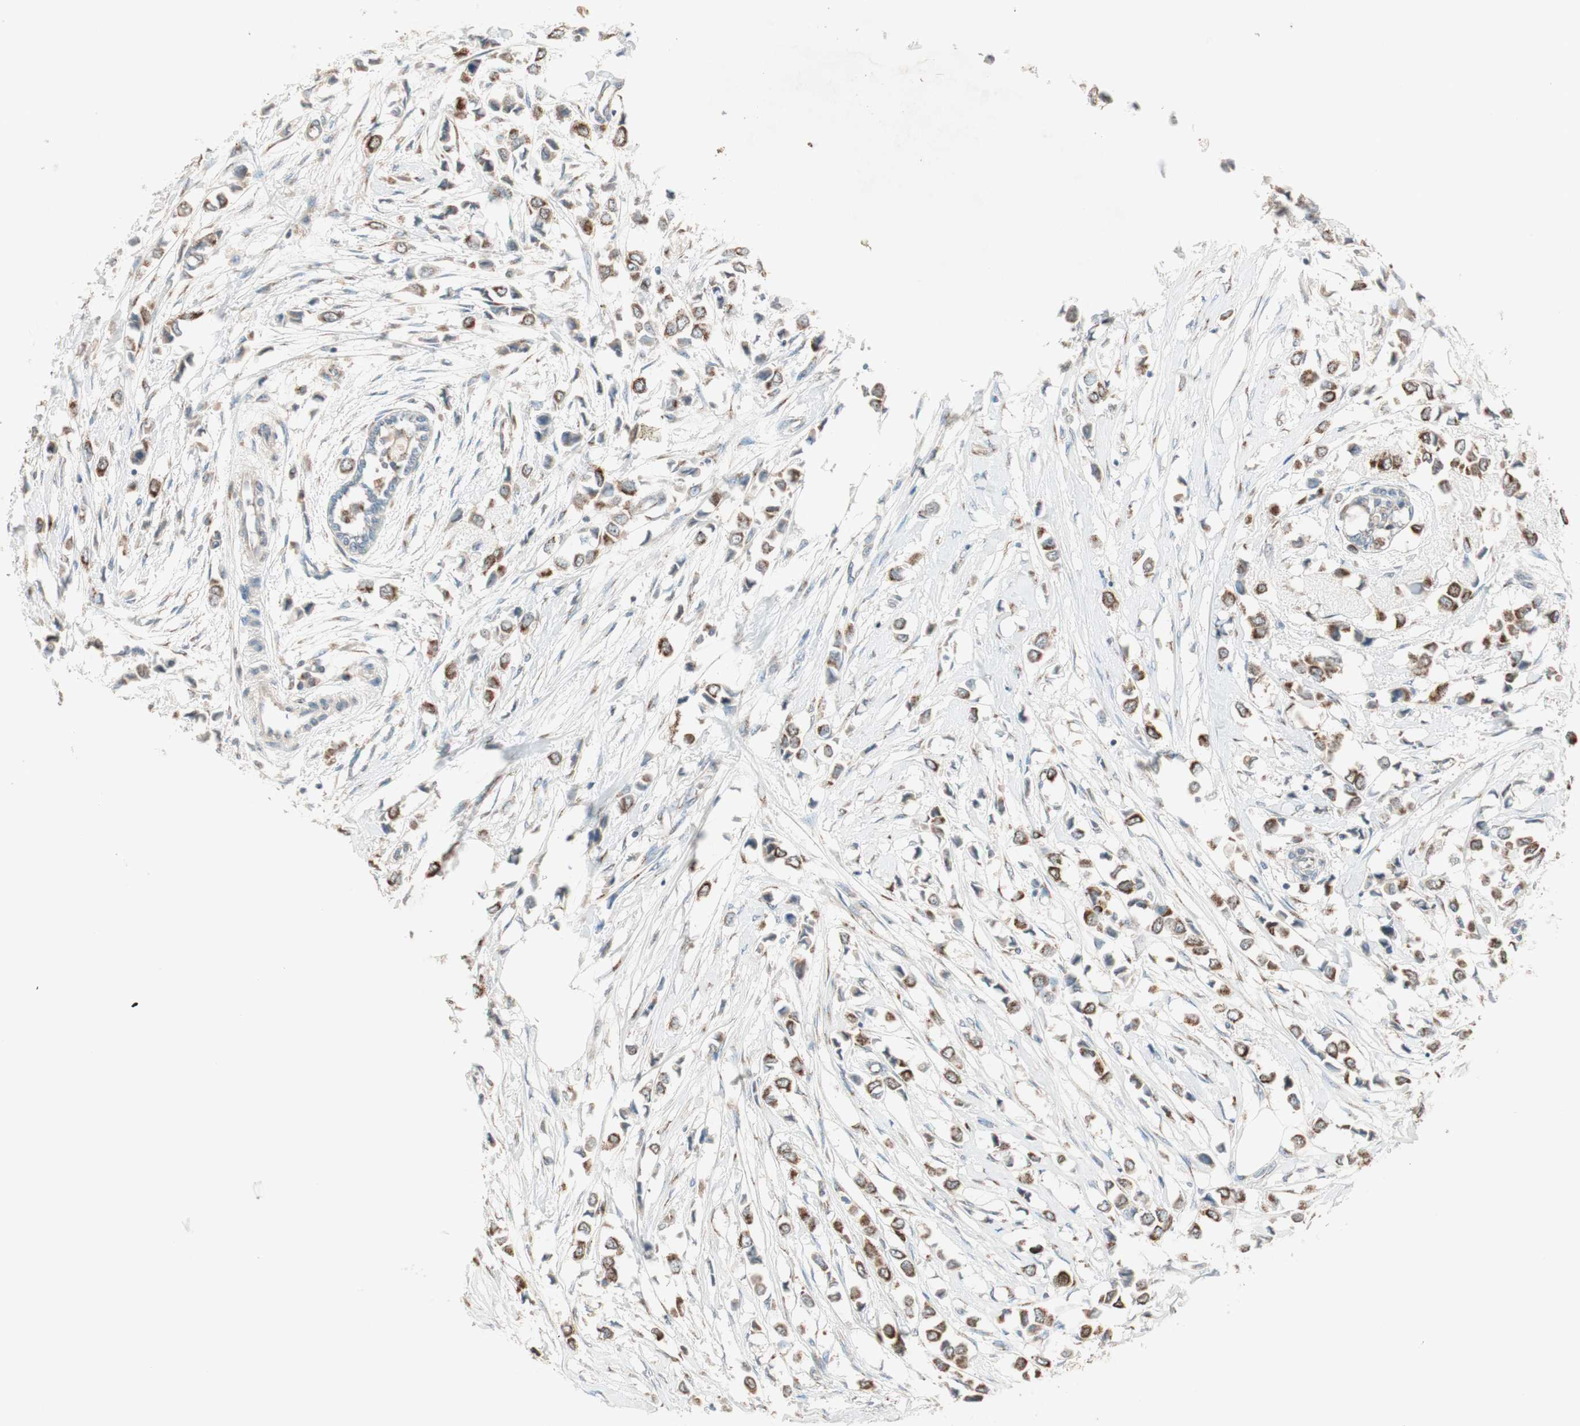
{"staining": {"intensity": "moderate", "quantity": ">75%", "location": "cytoplasmic/membranous"}, "tissue": "breast cancer", "cell_type": "Tumor cells", "image_type": "cancer", "snomed": [{"axis": "morphology", "description": "Lobular carcinoma"}, {"axis": "topography", "description": "Breast"}], "caption": "A micrograph showing moderate cytoplasmic/membranous positivity in about >75% of tumor cells in lobular carcinoma (breast), as visualized by brown immunohistochemical staining.", "gene": "SEC16A", "patient": {"sex": "female", "age": 51}}